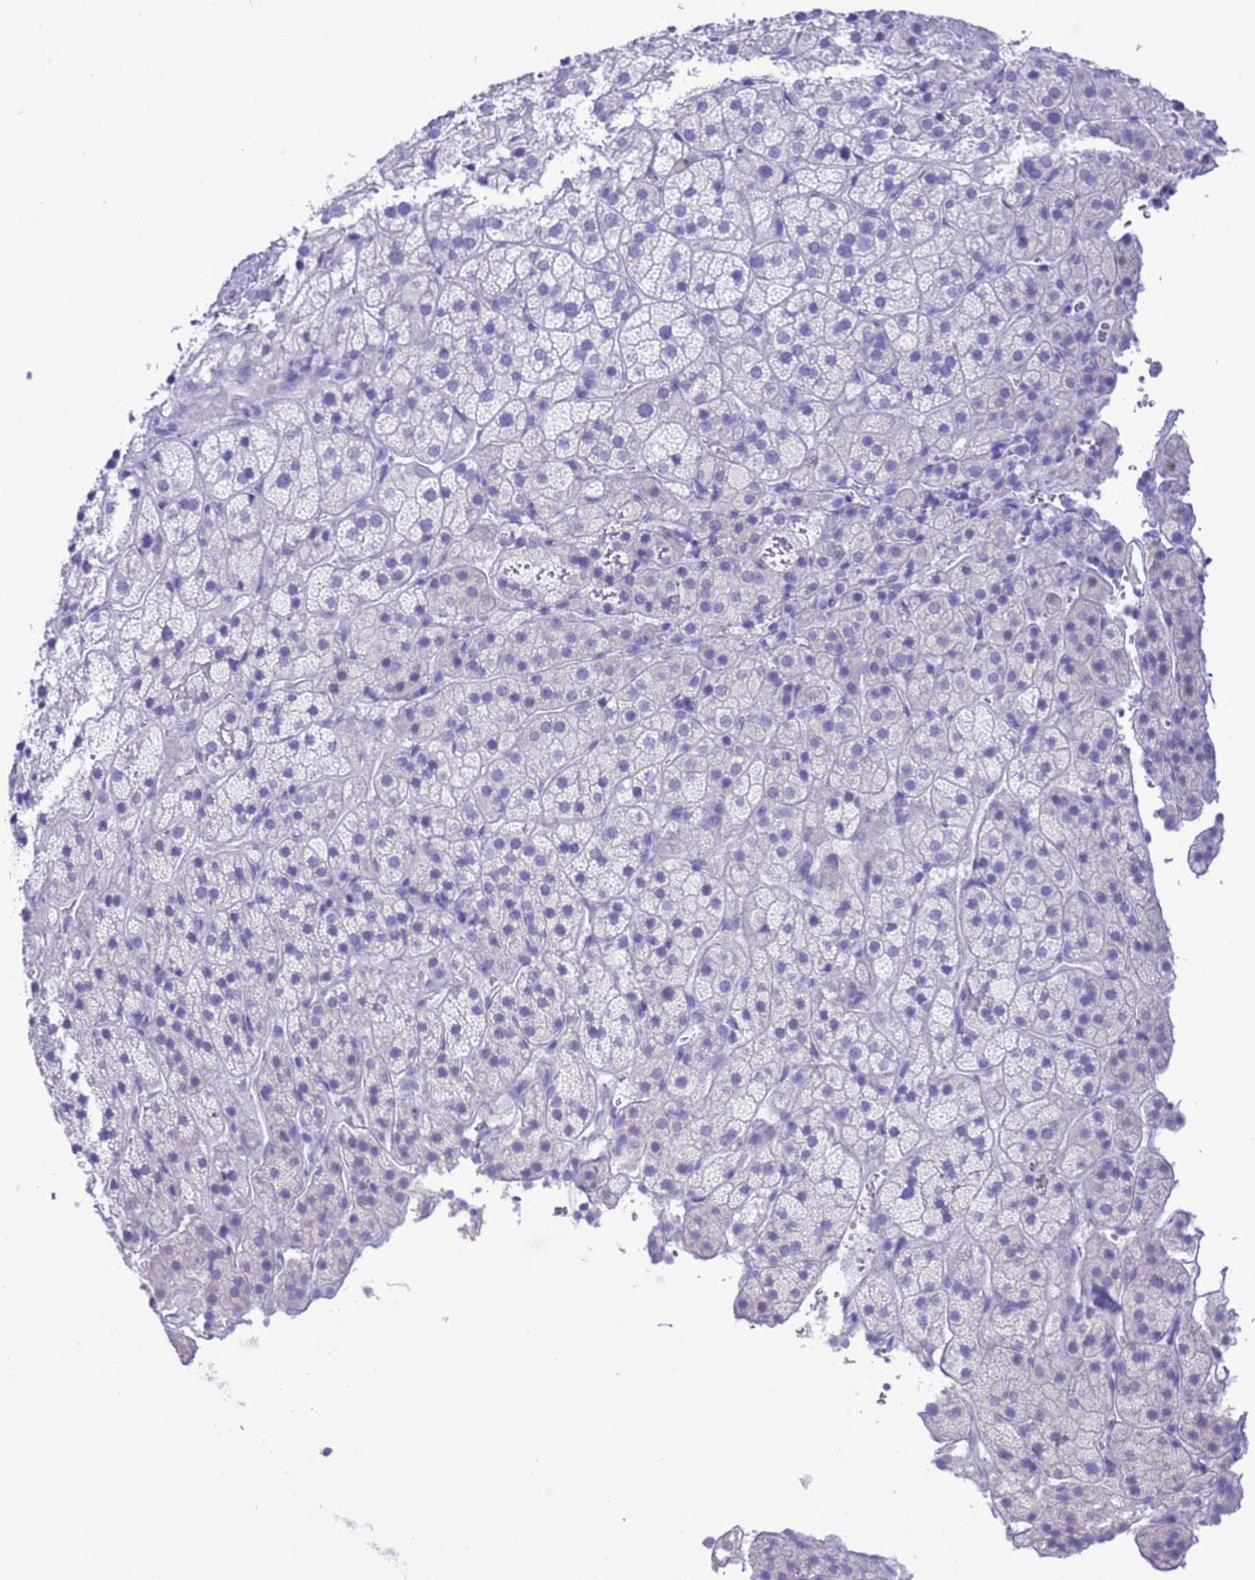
{"staining": {"intensity": "strong", "quantity": "25%-75%", "location": "cytoplasmic/membranous,nuclear"}, "tissue": "adrenal gland", "cell_type": "Glandular cells", "image_type": "normal", "snomed": [{"axis": "morphology", "description": "Normal tissue, NOS"}, {"axis": "topography", "description": "Adrenal gland"}], "caption": "Glandular cells exhibit high levels of strong cytoplasmic/membranous,nuclear staining in about 25%-75% of cells in benign adrenal gland.", "gene": "GSTM1", "patient": {"sex": "female", "age": 70}}